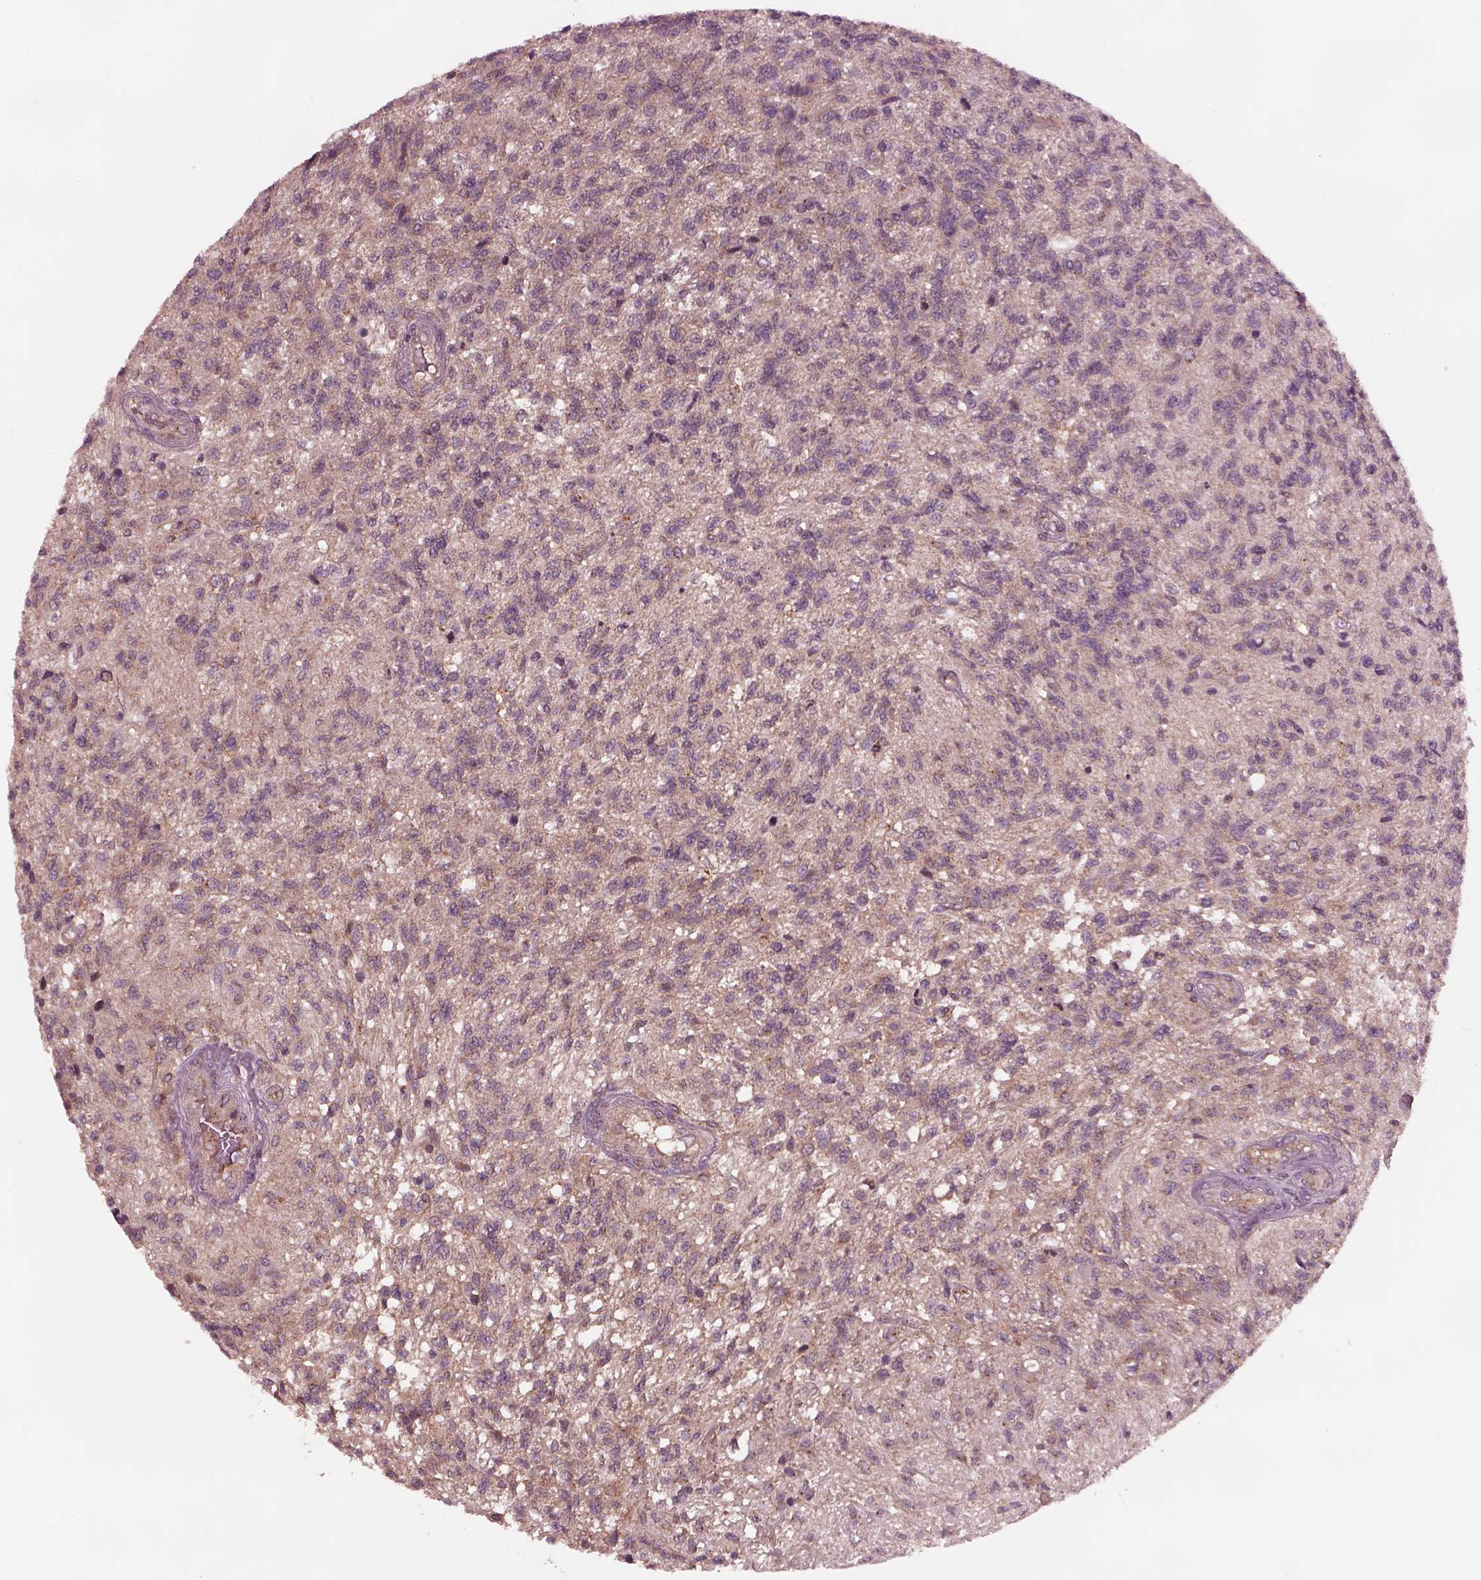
{"staining": {"intensity": "moderate", "quantity": ">75%", "location": "cytoplasmic/membranous"}, "tissue": "glioma", "cell_type": "Tumor cells", "image_type": "cancer", "snomed": [{"axis": "morphology", "description": "Glioma, malignant, High grade"}, {"axis": "topography", "description": "Brain"}], "caption": "Immunohistochemistry photomicrograph of high-grade glioma (malignant) stained for a protein (brown), which shows medium levels of moderate cytoplasmic/membranous expression in approximately >75% of tumor cells.", "gene": "TUBG1", "patient": {"sex": "male", "age": 56}}